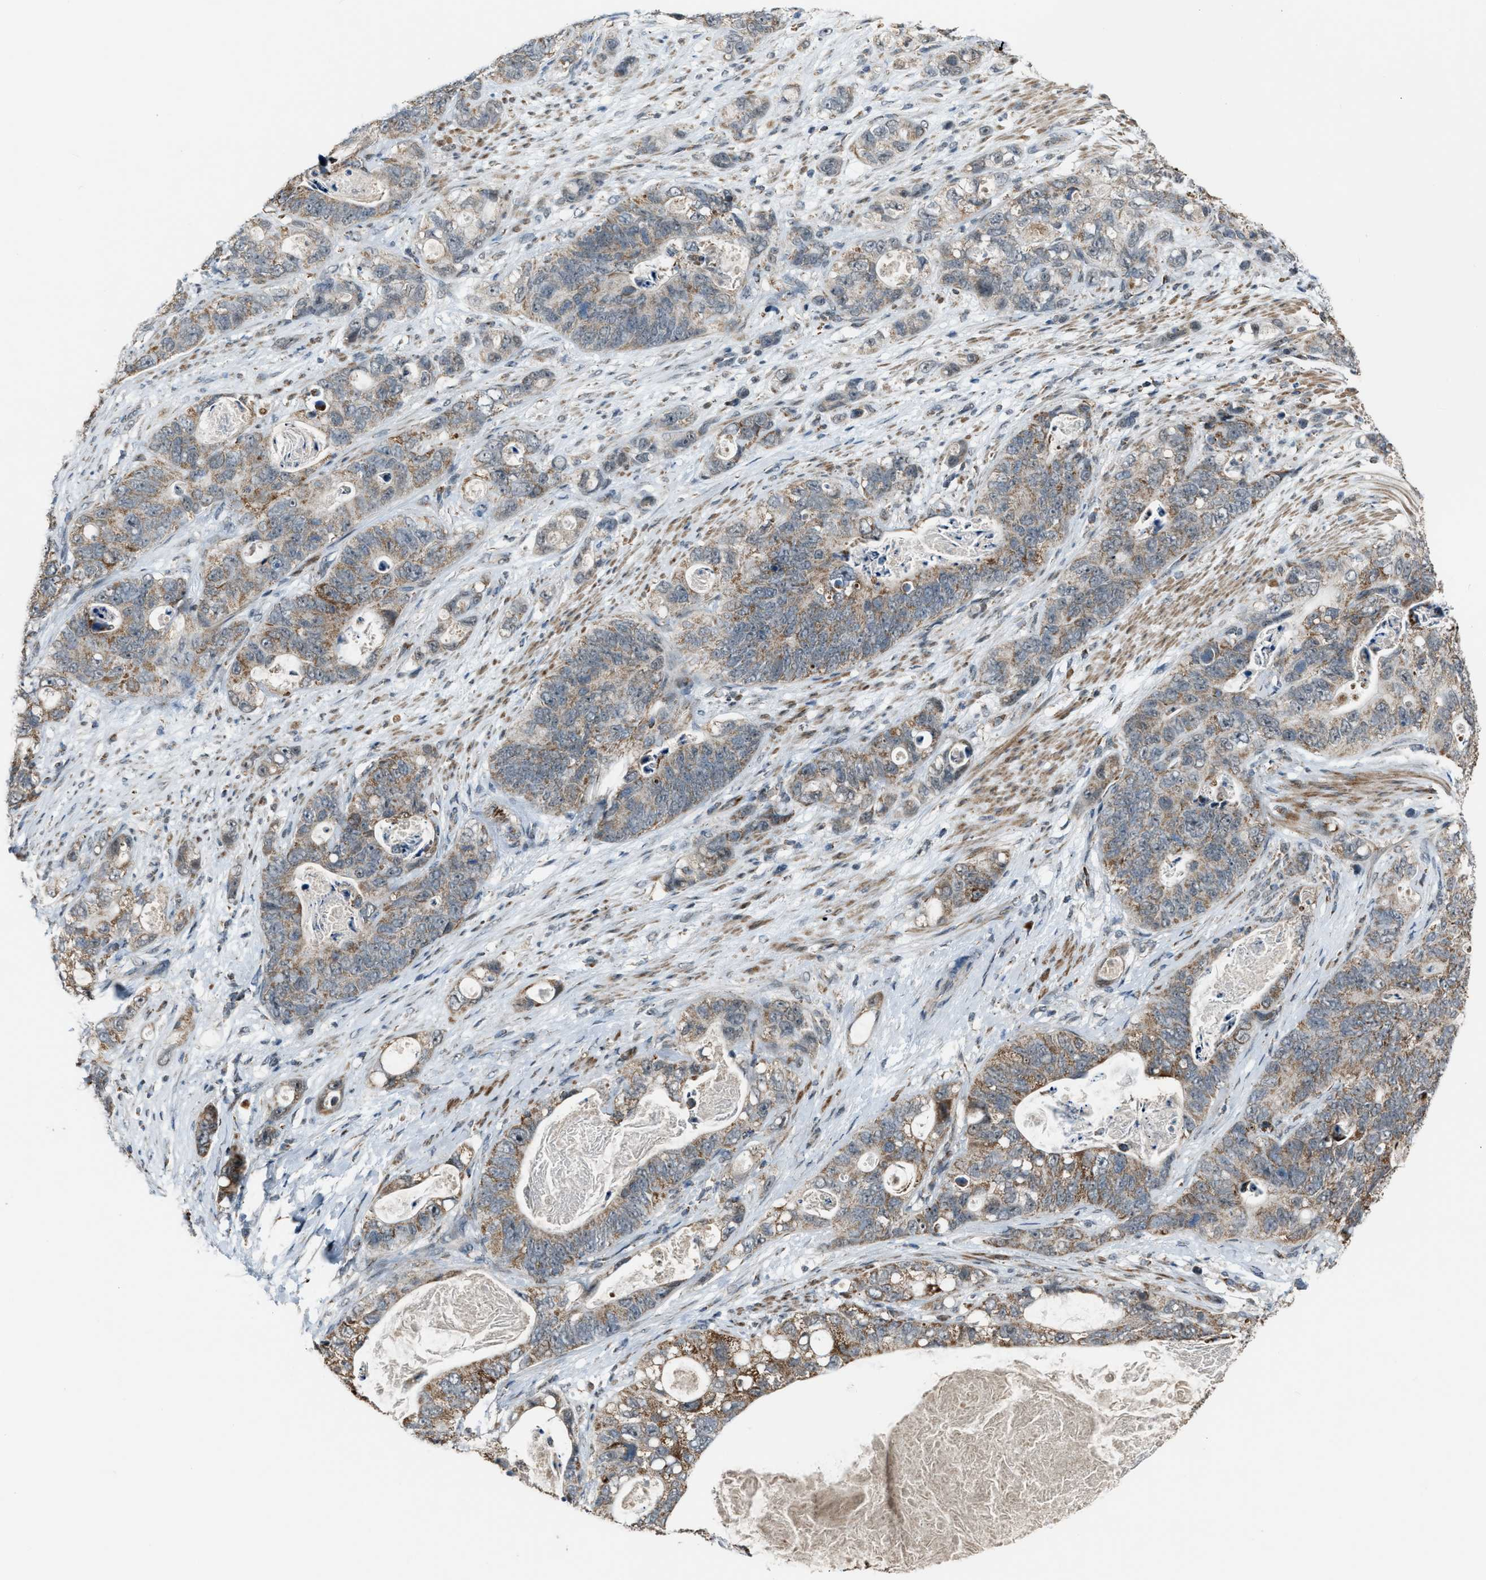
{"staining": {"intensity": "moderate", "quantity": "25%-75%", "location": "cytoplasmic/membranous"}, "tissue": "stomach cancer", "cell_type": "Tumor cells", "image_type": "cancer", "snomed": [{"axis": "morphology", "description": "Normal tissue, NOS"}, {"axis": "morphology", "description": "Adenocarcinoma, NOS"}, {"axis": "topography", "description": "Stomach"}], "caption": "The immunohistochemical stain labels moderate cytoplasmic/membranous positivity in tumor cells of stomach cancer tissue.", "gene": "CHN2", "patient": {"sex": "female", "age": 89}}